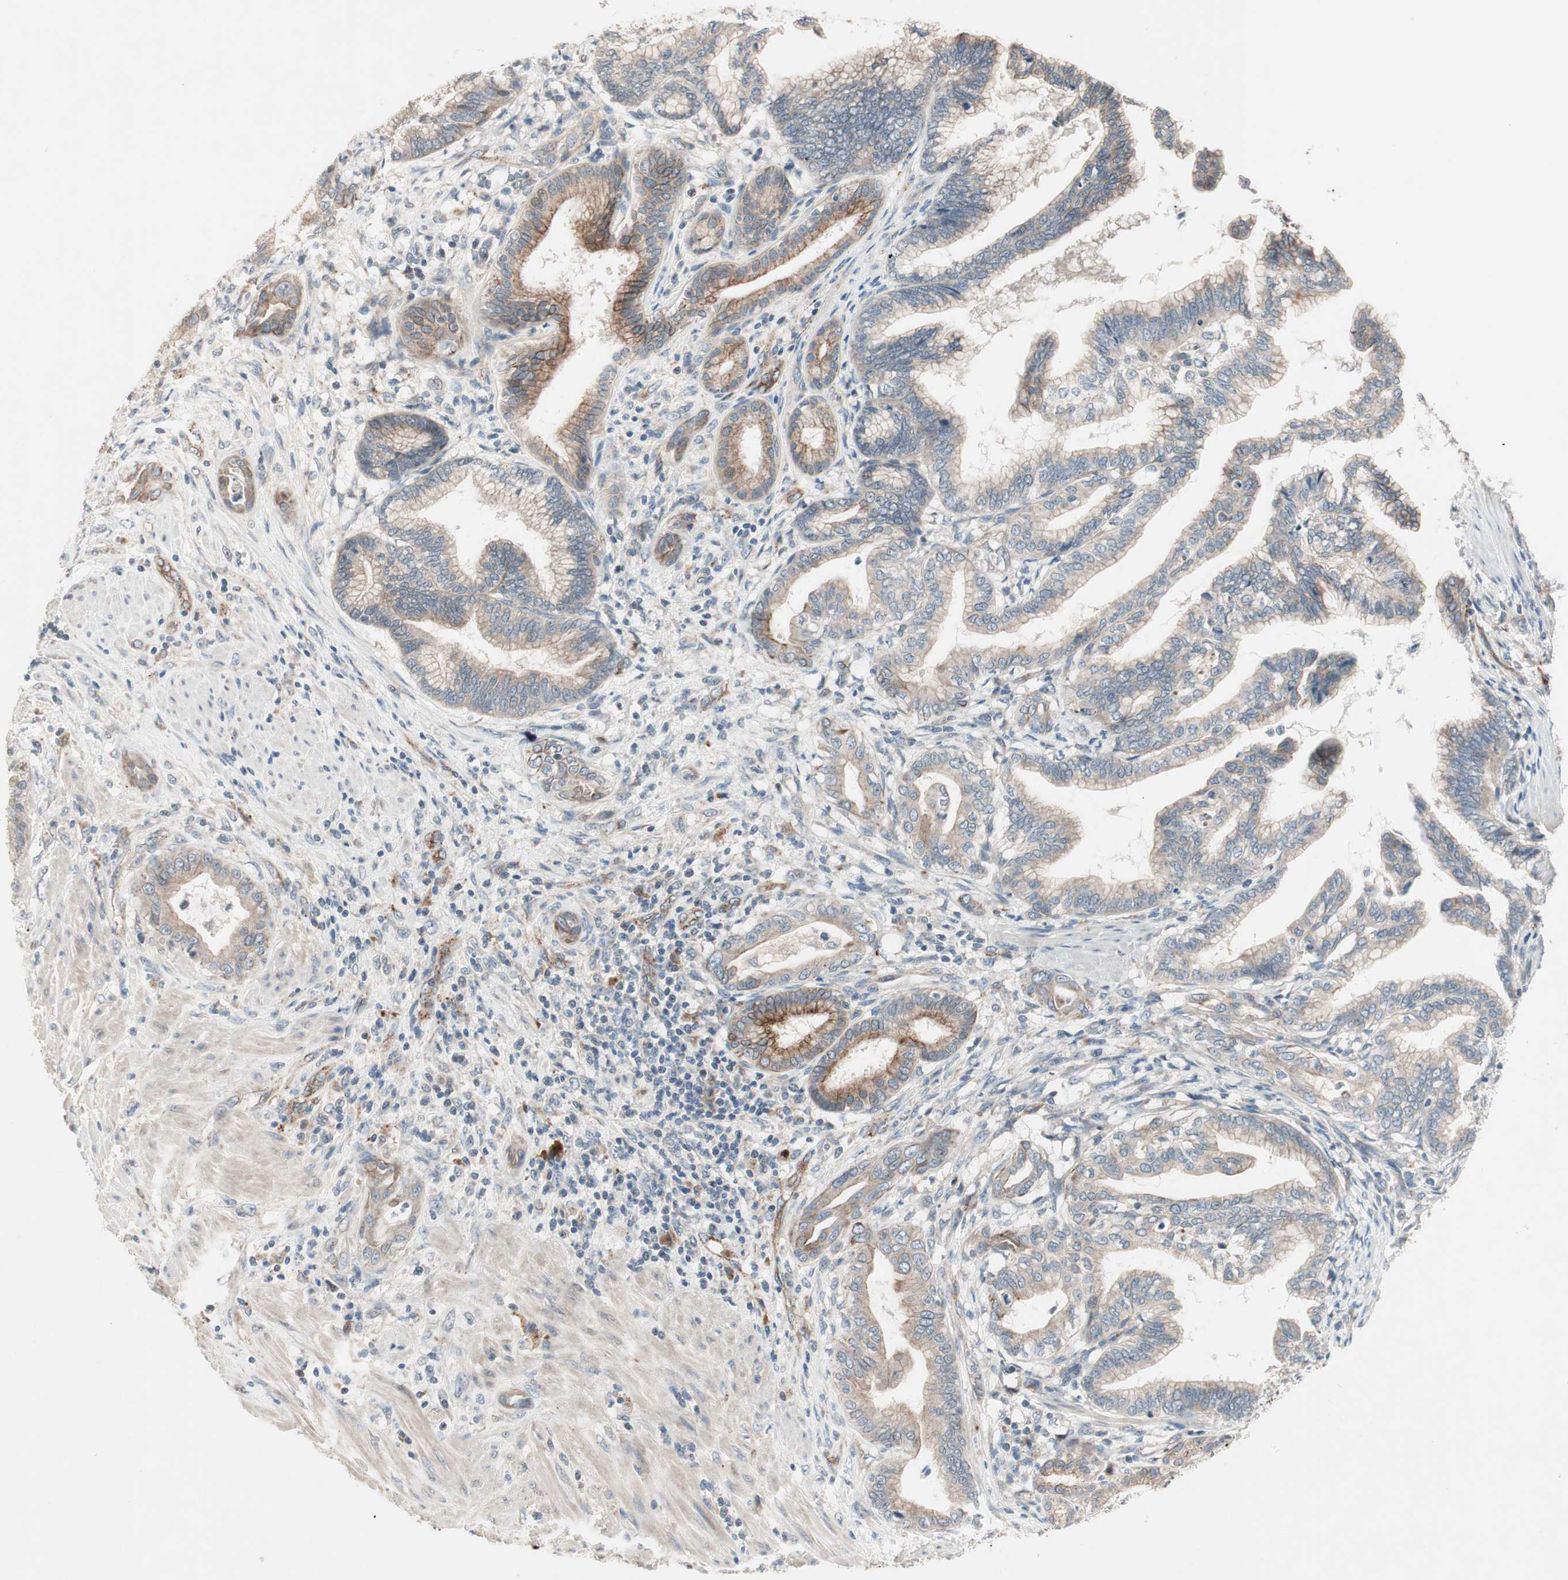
{"staining": {"intensity": "moderate", "quantity": "25%-75%", "location": "cytoplasmic/membranous"}, "tissue": "pancreatic cancer", "cell_type": "Tumor cells", "image_type": "cancer", "snomed": [{"axis": "morphology", "description": "Adenocarcinoma, NOS"}, {"axis": "topography", "description": "Pancreas"}], "caption": "Immunohistochemistry (DAB (3,3'-diaminobenzidine)) staining of pancreatic cancer (adenocarcinoma) displays moderate cytoplasmic/membranous protein positivity in approximately 25%-75% of tumor cells. The staining was performed using DAB, with brown indicating positive protein expression. Nuclei are stained blue with hematoxylin.", "gene": "FGFR4", "patient": {"sex": "female", "age": 64}}